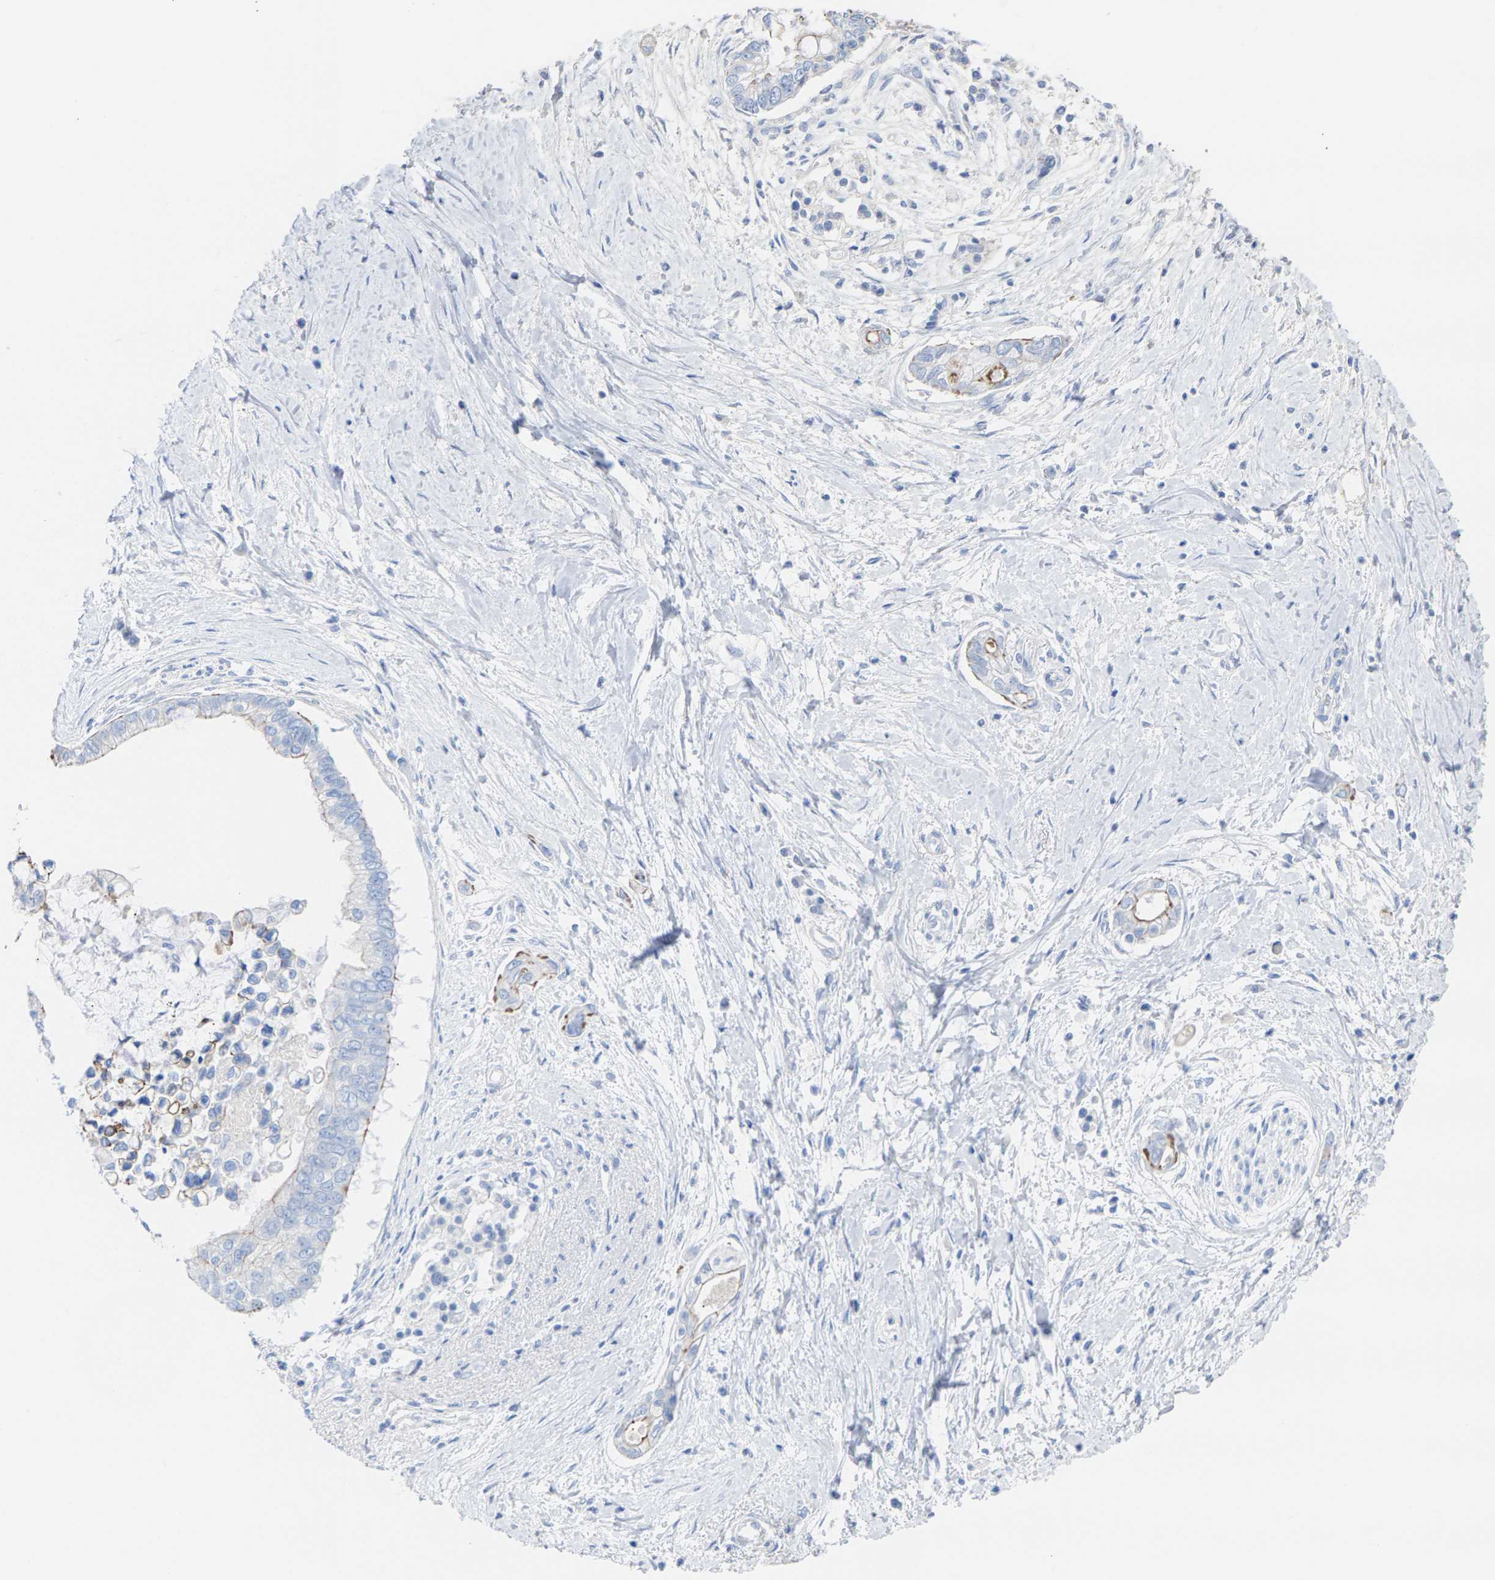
{"staining": {"intensity": "negative", "quantity": "none", "location": "none"}, "tissue": "pancreatic cancer", "cell_type": "Tumor cells", "image_type": "cancer", "snomed": [{"axis": "morphology", "description": "Adenocarcinoma, NOS"}, {"axis": "topography", "description": "Pancreas"}], "caption": "High magnification brightfield microscopy of pancreatic adenocarcinoma stained with DAB (3,3'-diaminobenzidine) (brown) and counterstained with hematoxylin (blue): tumor cells show no significant positivity.", "gene": "CPA1", "patient": {"sex": "male", "age": 59}}